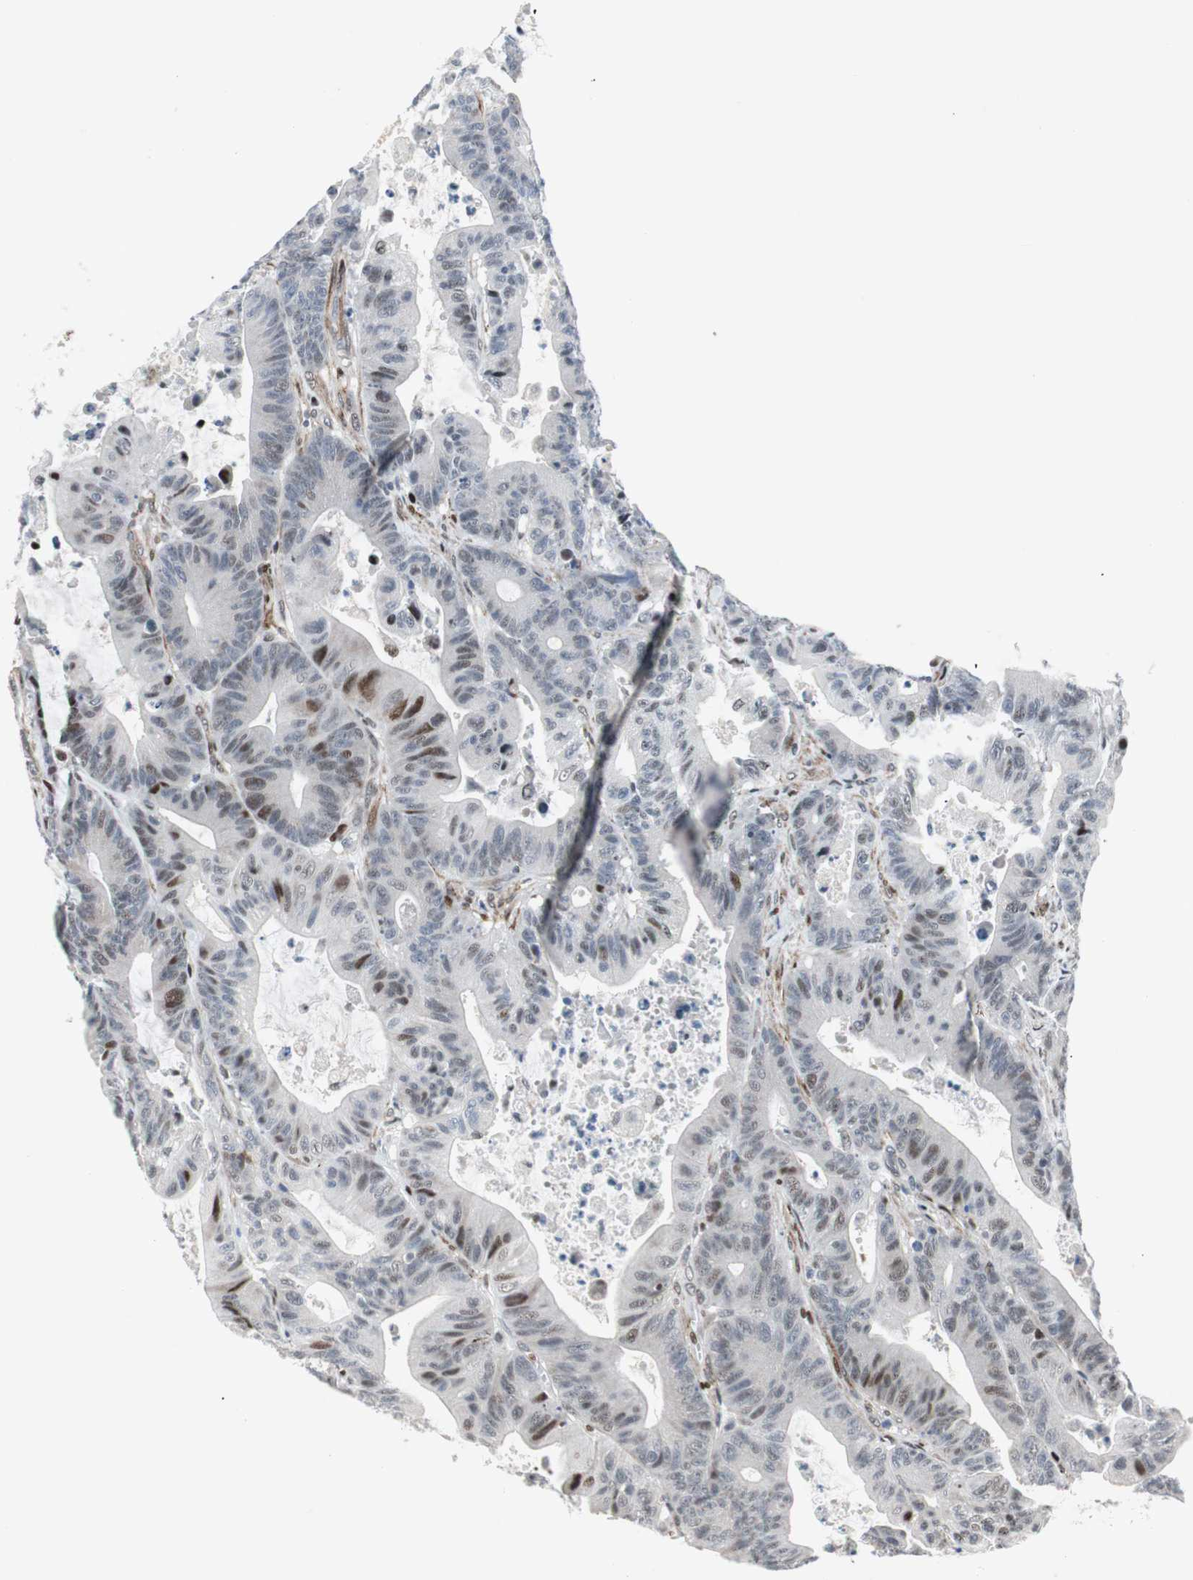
{"staining": {"intensity": "moderate", "quantity": "<25%", "location": "nuclear"}, "tissue": "colorectal cancer", "cell_type": "Tumor cells", "image_type": "cancer", "snomed": [{"axis": "morphology", "description": "Adenocarcinoma, NOS"}, {"axis": "topography", "description": "Colon"}], "caption": "Protein positivity by IHC shows moderate nuclear expression in approximately <25% of tumor cells in adenocarcinoma (colorectal).", "gene": "FBXO44", "patient": {"sex": "female", "age": 84}}